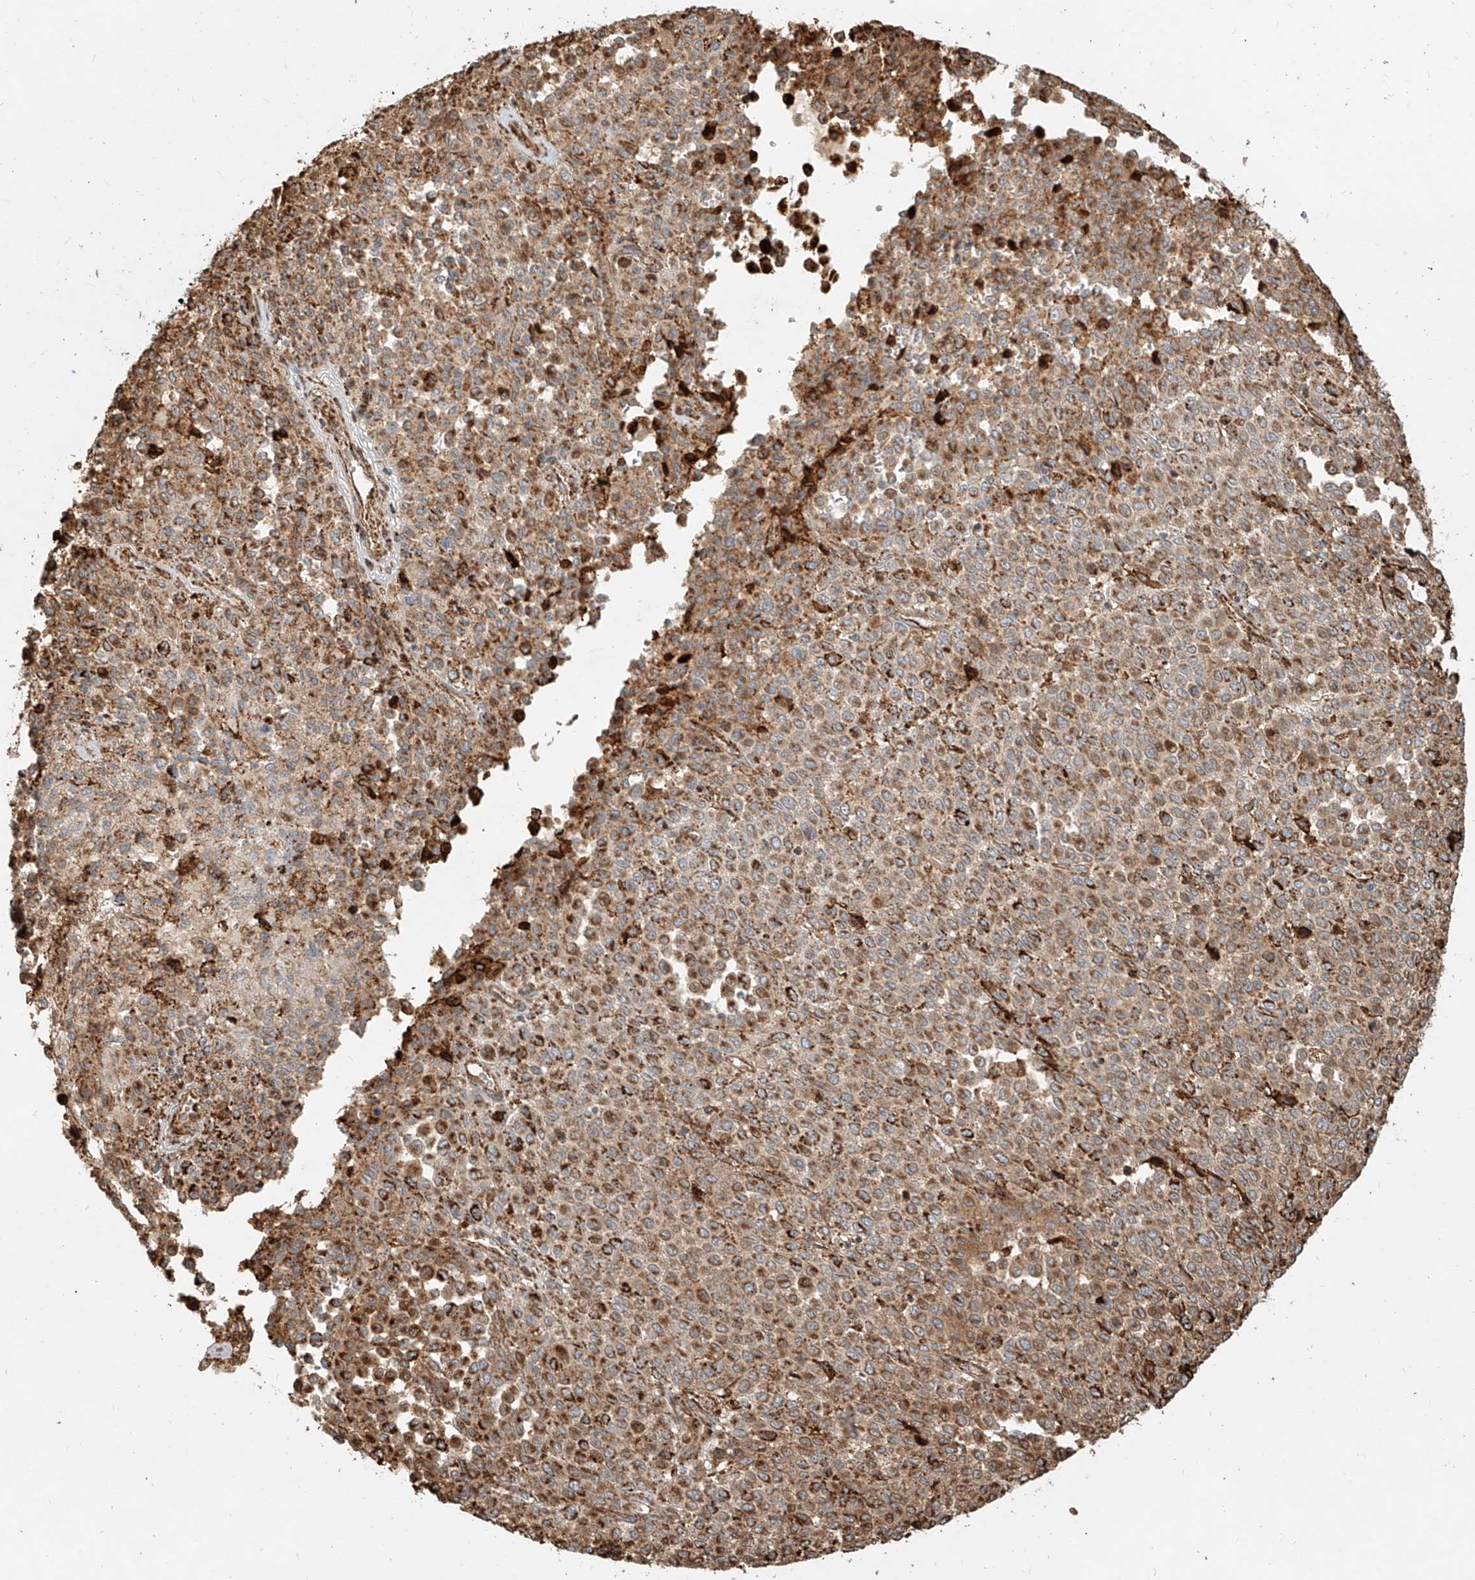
{"staining": {"intensity": "moderate", "quantity": ">75%", "location": "cytoplasmic/membranous"}, "tissue": "melanoma", "cell_type": "Tumor cells", "image_type": "cancer", "snomed": [{"axis": "morphology", "description": "Malignant melanoma, Metastatic site"}, {"axis": "topography", "description": "Pancreas"}], "caption": "A brown stain highlights moderate cytoplasmic/membranous staining of a protein in melanoma tumor cells.", "gene": "MTX2", "patient": {"sex": "female", "age": 30}}